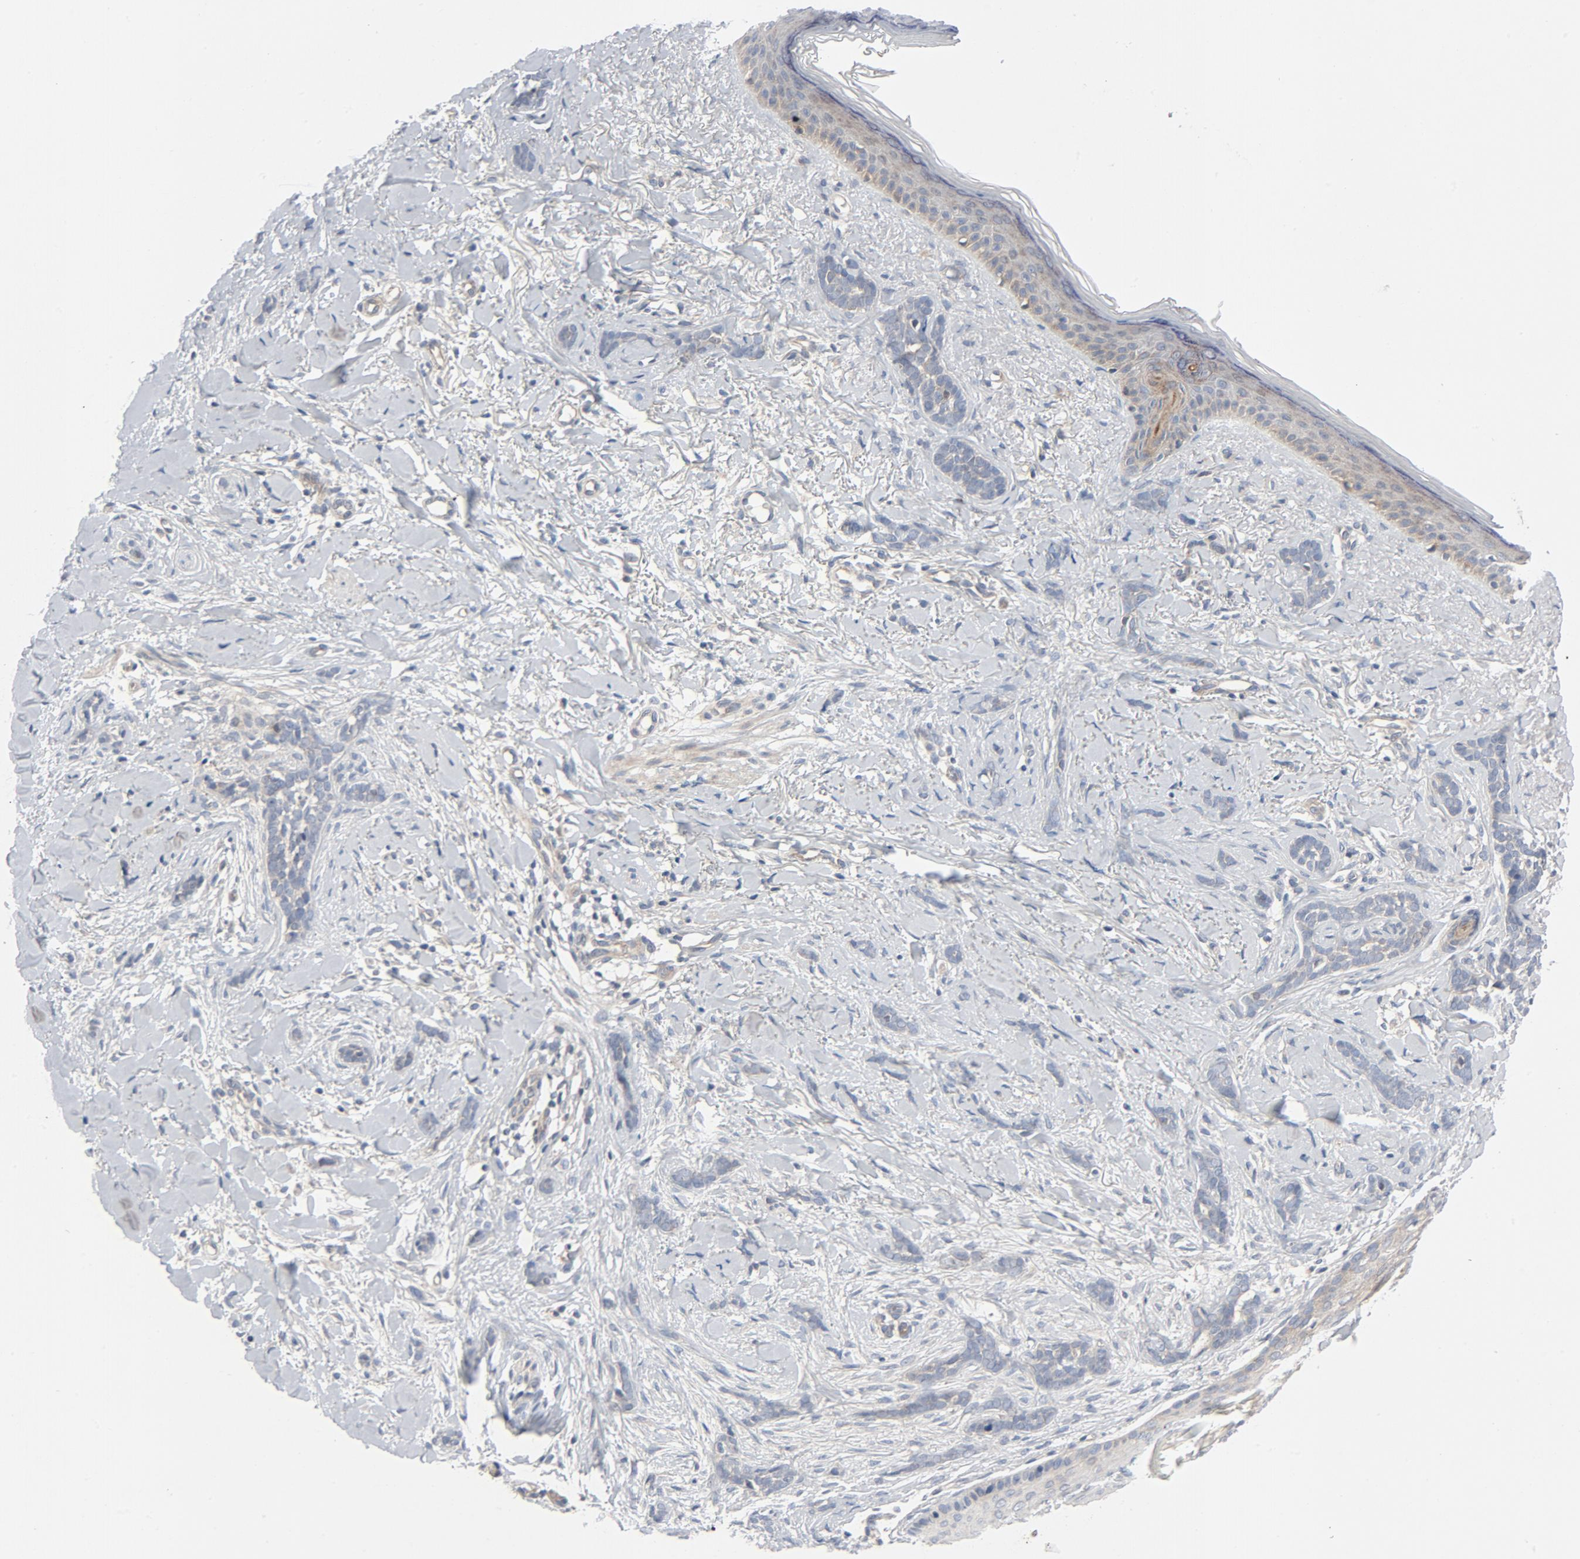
{"staining": {"intensity": "weak", "quantity": ">75%", "location": "cytoplasmic/membranous"}, "tissue": "skin cancer", "cell_type": "Tumor cells", "image_type": "cancer", "snomed": [{"axis": "morphology", "description": "Basal cell carcinoma"}, {"axis": "topography", "description": "Skin"}], "caption": "Human skin basal cell carcinoma stained with a protein marker displays weak staining in tumor cells.", "gene": "TSG101", "patient": {"sex": "female", "age": 37}}